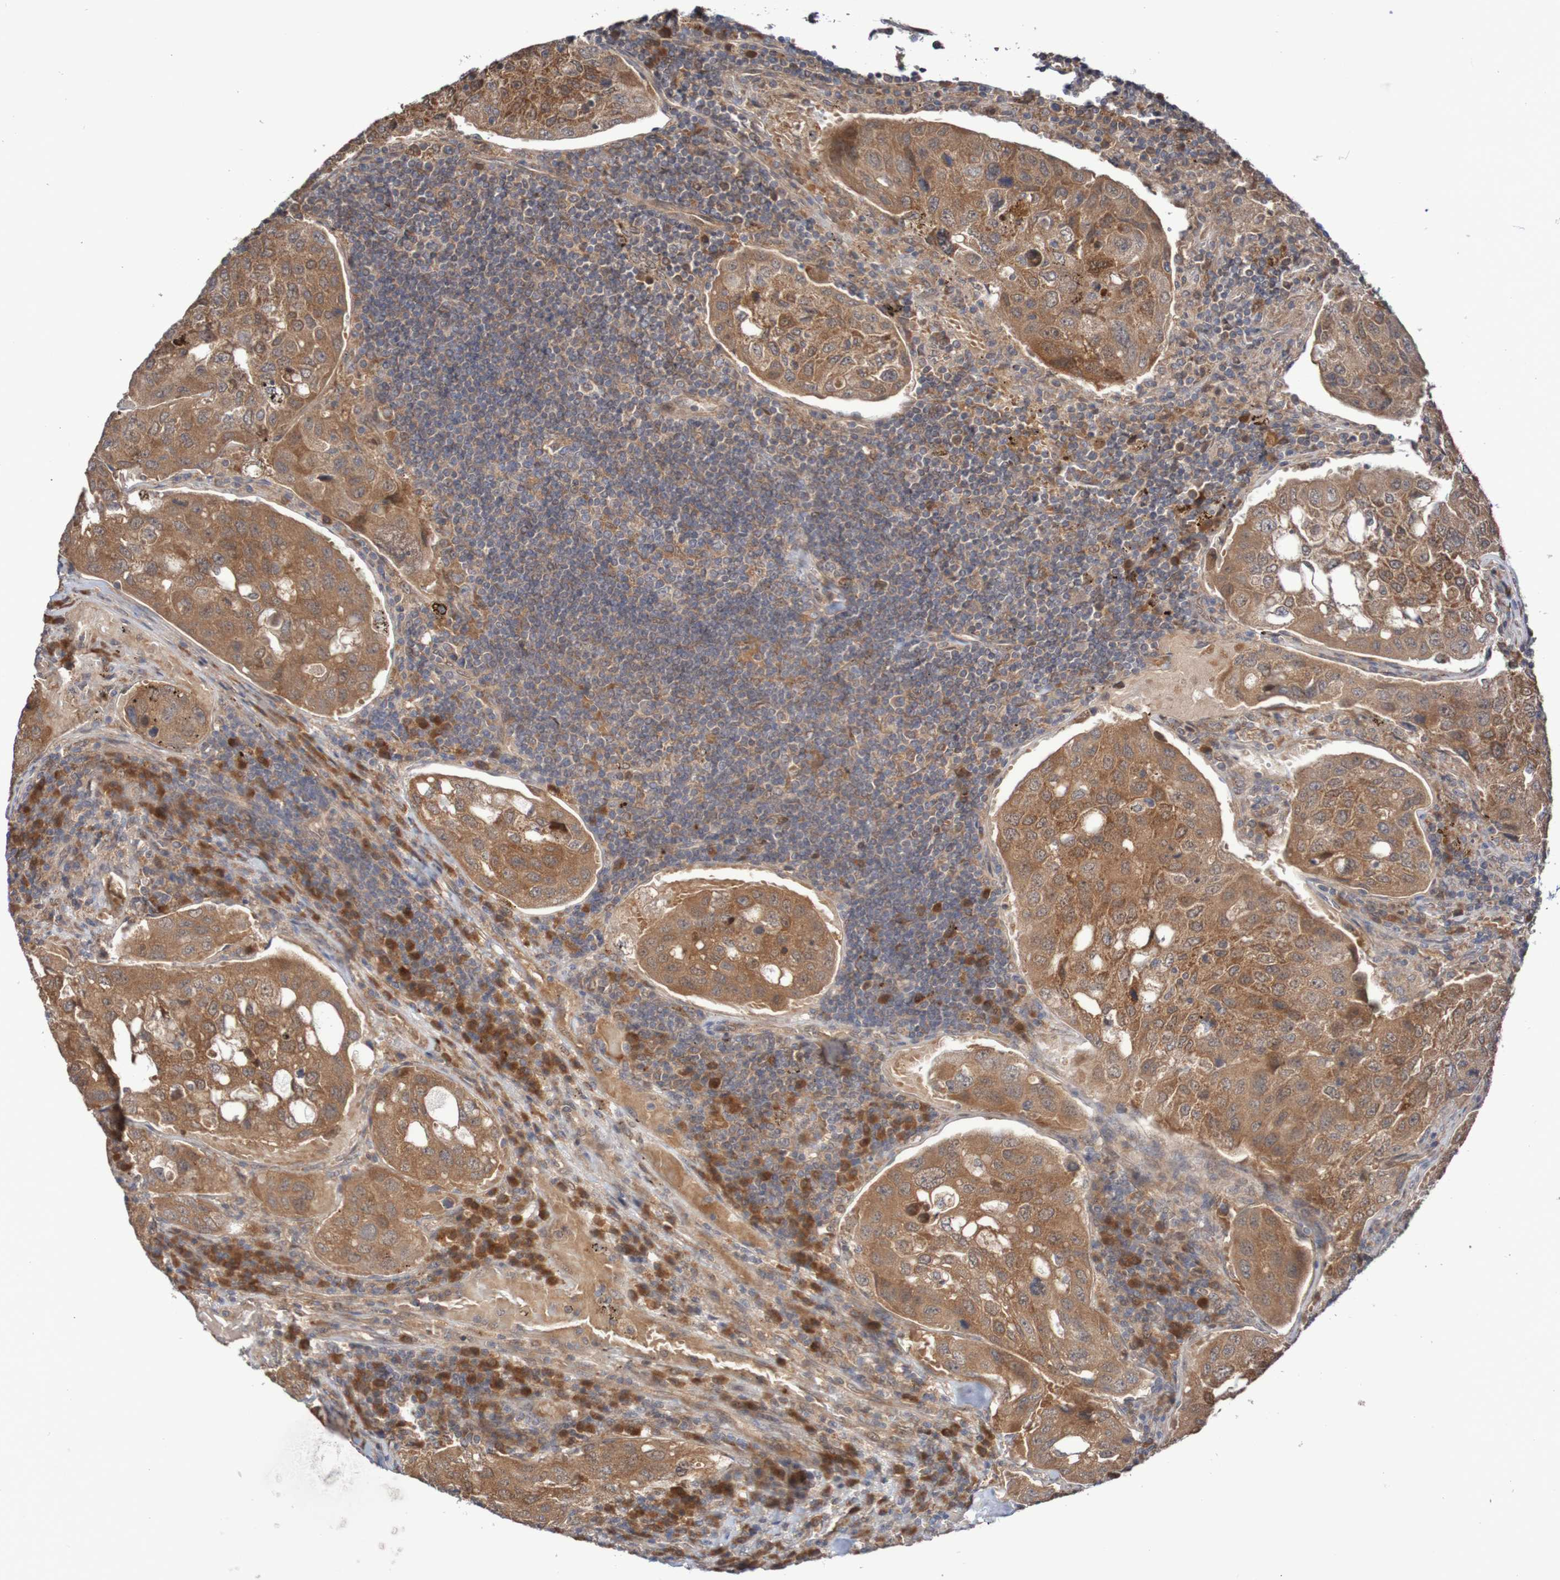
{"staining": {"intensity": "moderate", "quantity": ">75%", "location": "cytoplasmic/membranous"}, "tissue": "urothelial cancer", "cell_type": "Tumor cells", "image_type": "cancer", "snomed": [{"axis": "morphology", "description": "Urothelial carcinoma, High grade"}, {"axis": "topography", "description": "Lymph node"}, {"axis": "topography", "description": "Urinary bladder"}], "caption": "Urothelial carcinoma (high-grade) stained for a protein demonstrates moderate cytoplasmic/membranous positivity in tumor cells.", "gene": "PHPT1", "patient": {"sex": "male", "age": 51}}